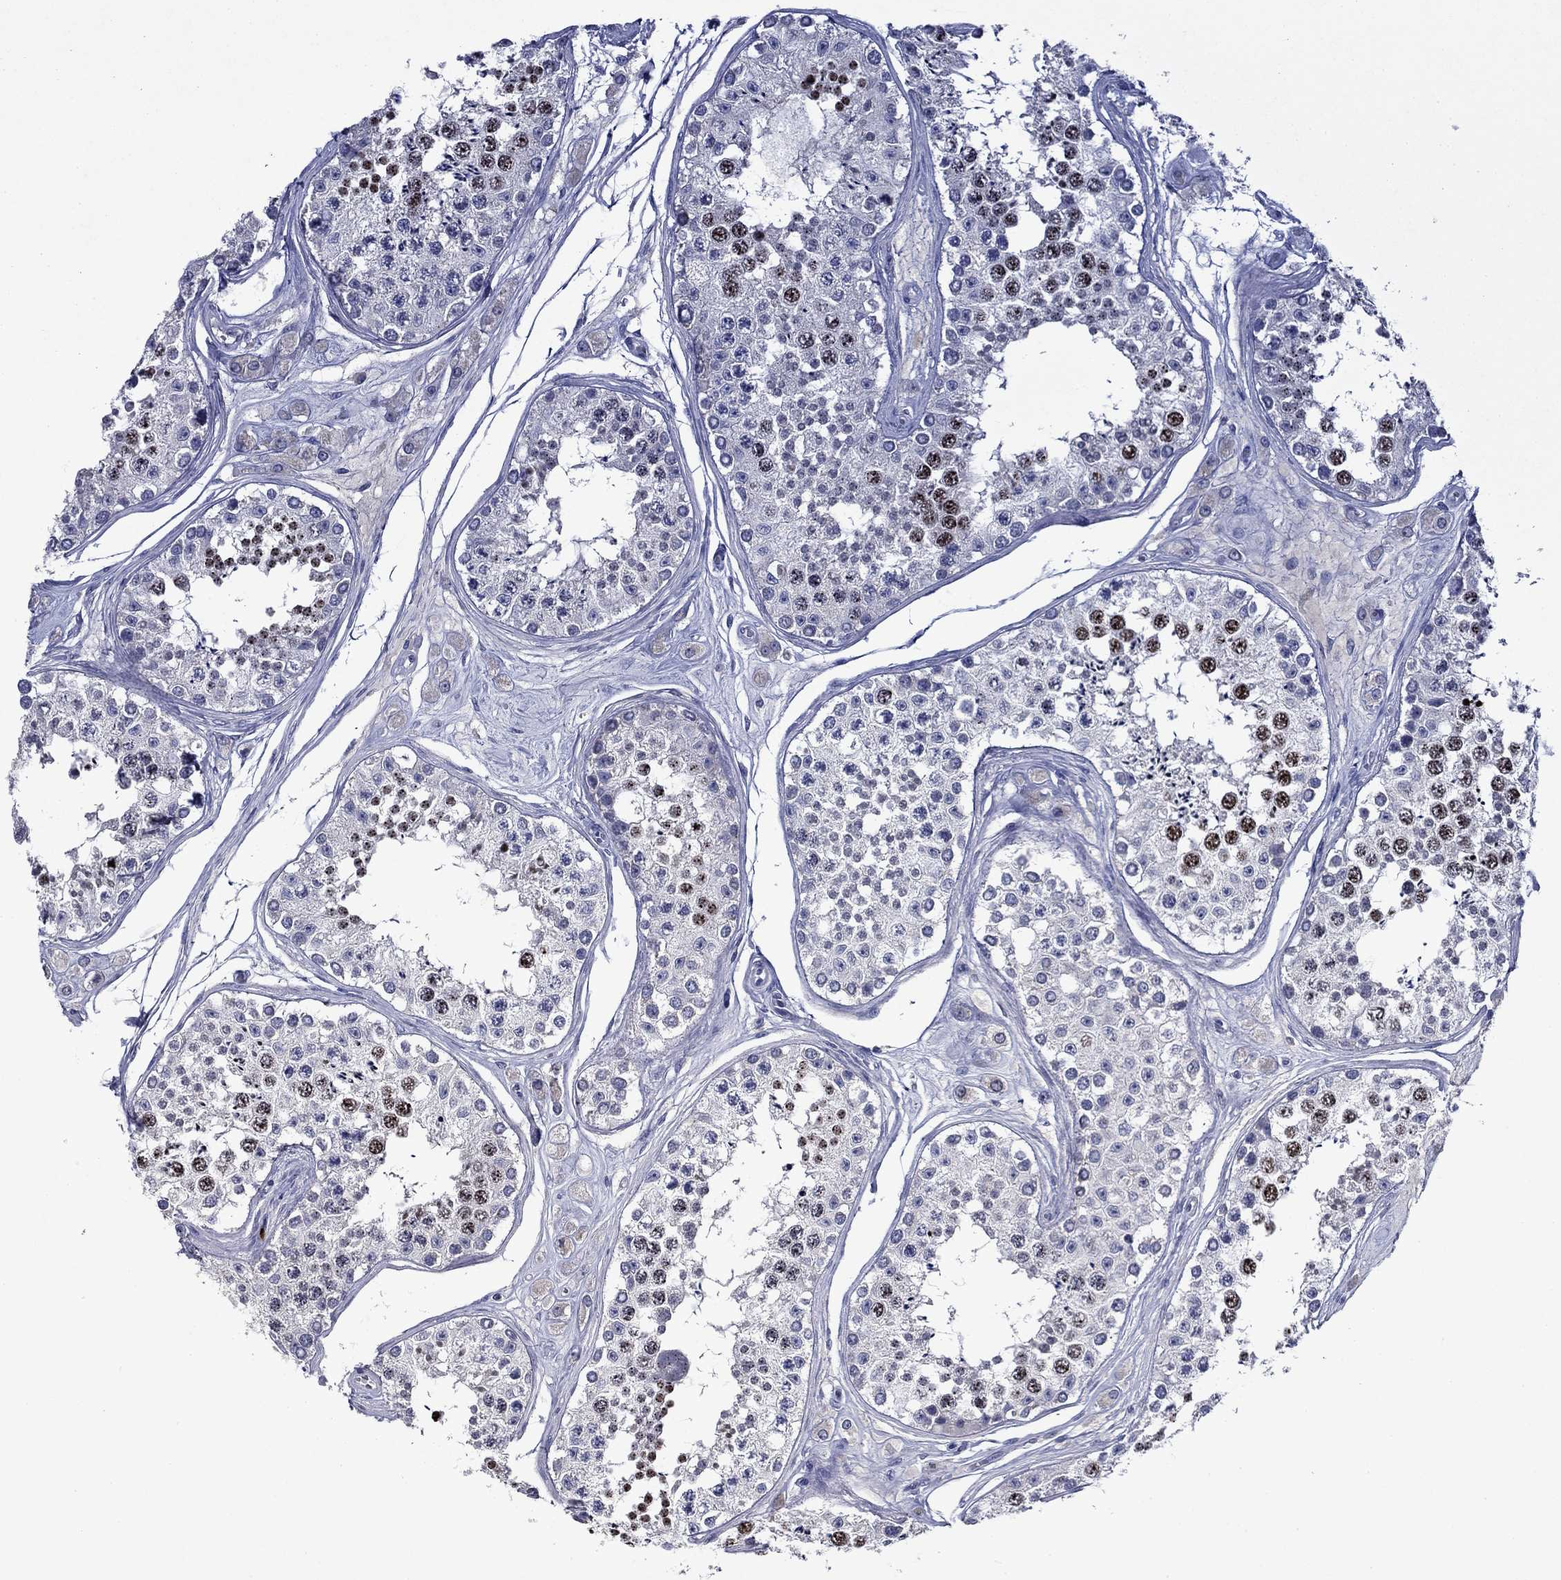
{"staining": {"intensity": "strong", "quantity": "<25%", "location": "nuclear"}, "tissue": "testis", "cell_type": "Cells in seminiferous ducts", "image_type": "normal", "snomed": [{"axis": "morphology", "description": "Normal tissue, NOS"}, {"axis": "topography", "description": "Testis"}], "caption": "Immunohistochemical staining of benign testis shows medium levels of strong nuclear positivity in approximately <25% of cells in seminiferous ducts. Nuclei are stained in blue.", "gene": "IRF5", "patient": {"sex": "male", "age": 25}}